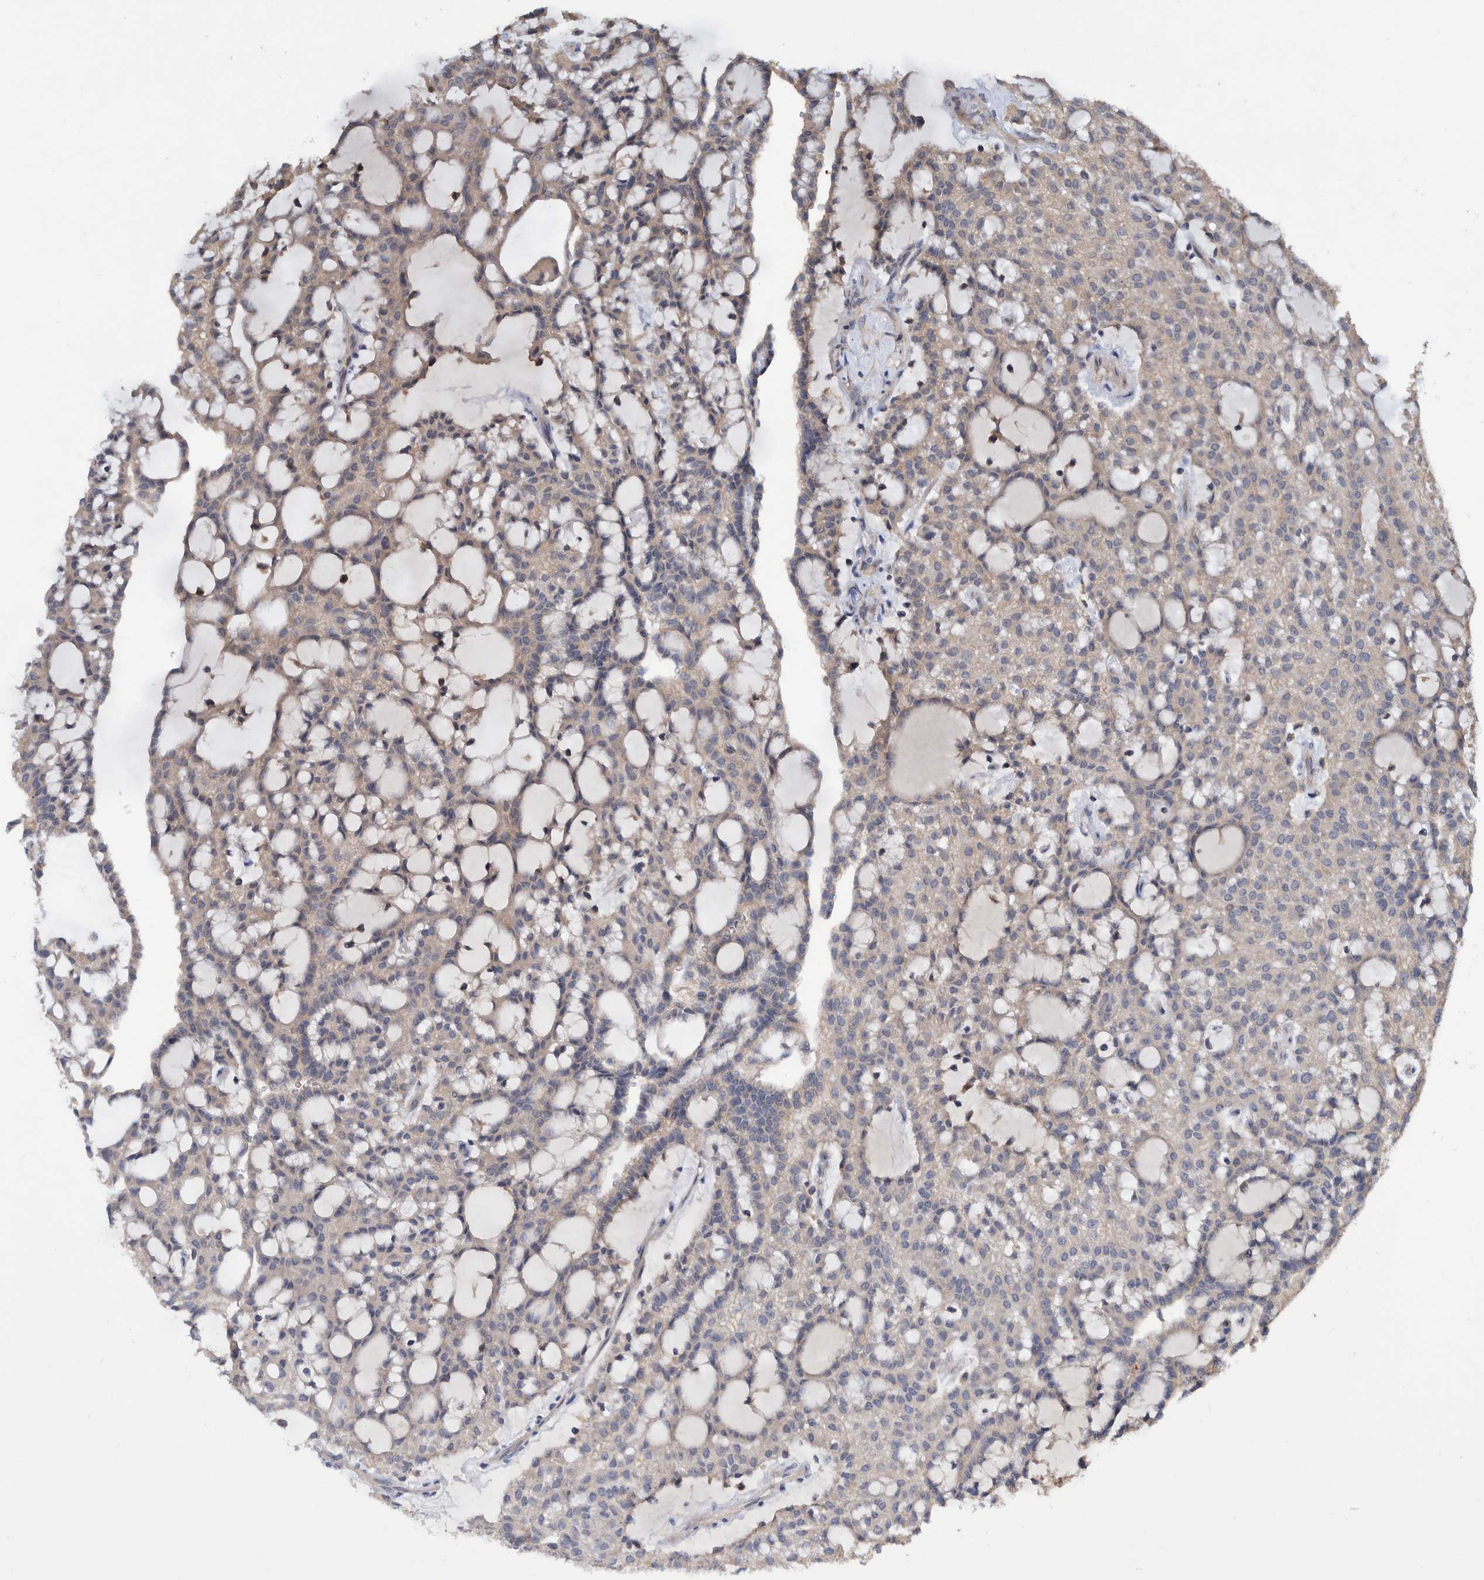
{"staining": {"intensity": "weak", "quantity": "<25%", "location": "cytoplasmic/membranous"}, "tissue": "renal cancer", "cell_type": "Tumor cells", "image_type": "cancer", "snomed": [{"axis": "morphology", "description": "Adenocarcinoma, NOS"}, {"axis": "topography", "description": "Kidney"}], "caption": "Human adenocarcinoma (renal) stained for a protein using IHC shows no expression in tumor cells.", "gene": "PLPBP", "patient": {"sex": "male", "age": 63}}